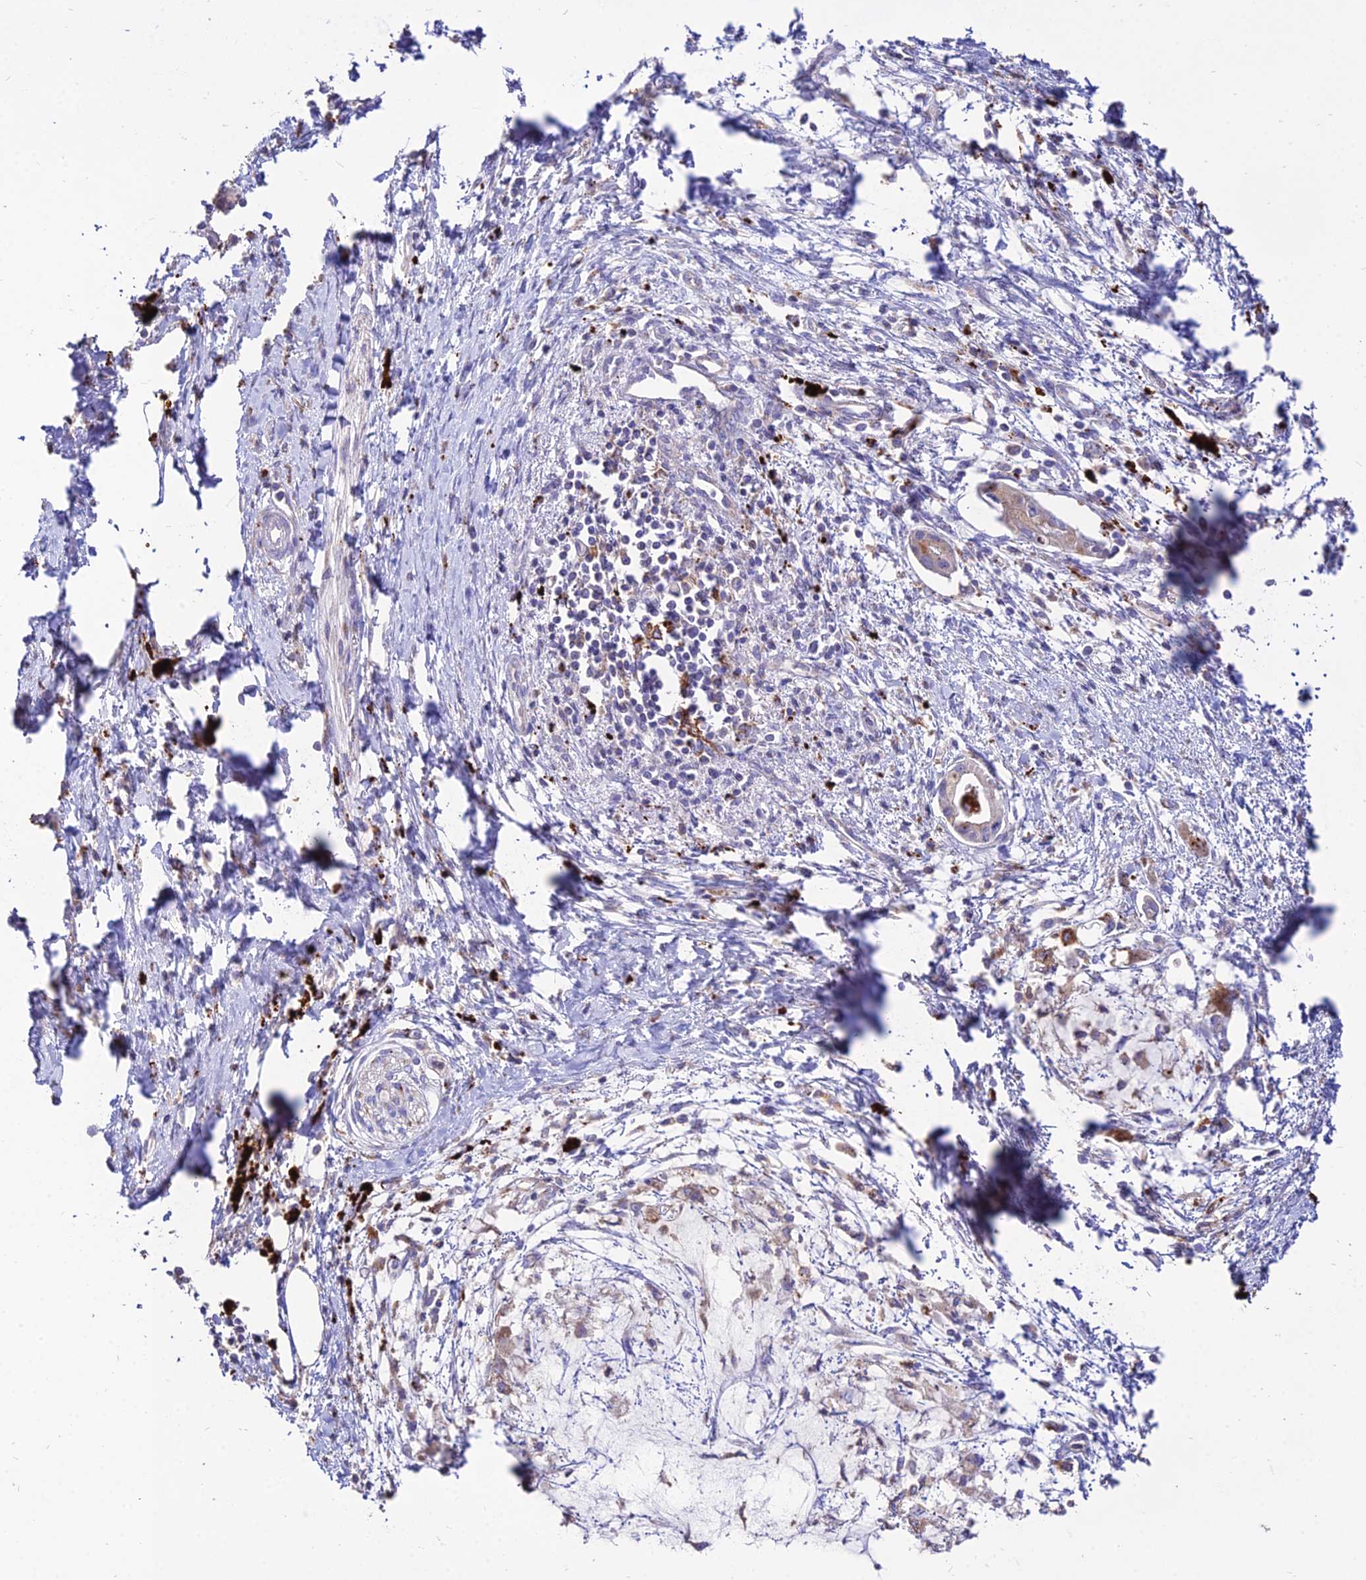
{"staining": {"intensity": "weak", "quantity": "<25%", "location": "cytoplasmic/membranous"}, "tissue": "pancreatic cancer", "cell_type": "Tumor cells", "image_type": "cancer", "snomed": [{"axis": "morphology", "description": "Adenocarcinoma, NOS"}, {"axis": "topography", "description": "Pancreas"}], "caption": "A micrograph of pancreatic adenocarcinoma stained for a protein demonstrates no brown staining in tumor cells.", "gene": "PNLIPRP3", "patient": {"sex": "male", "age": 48}}